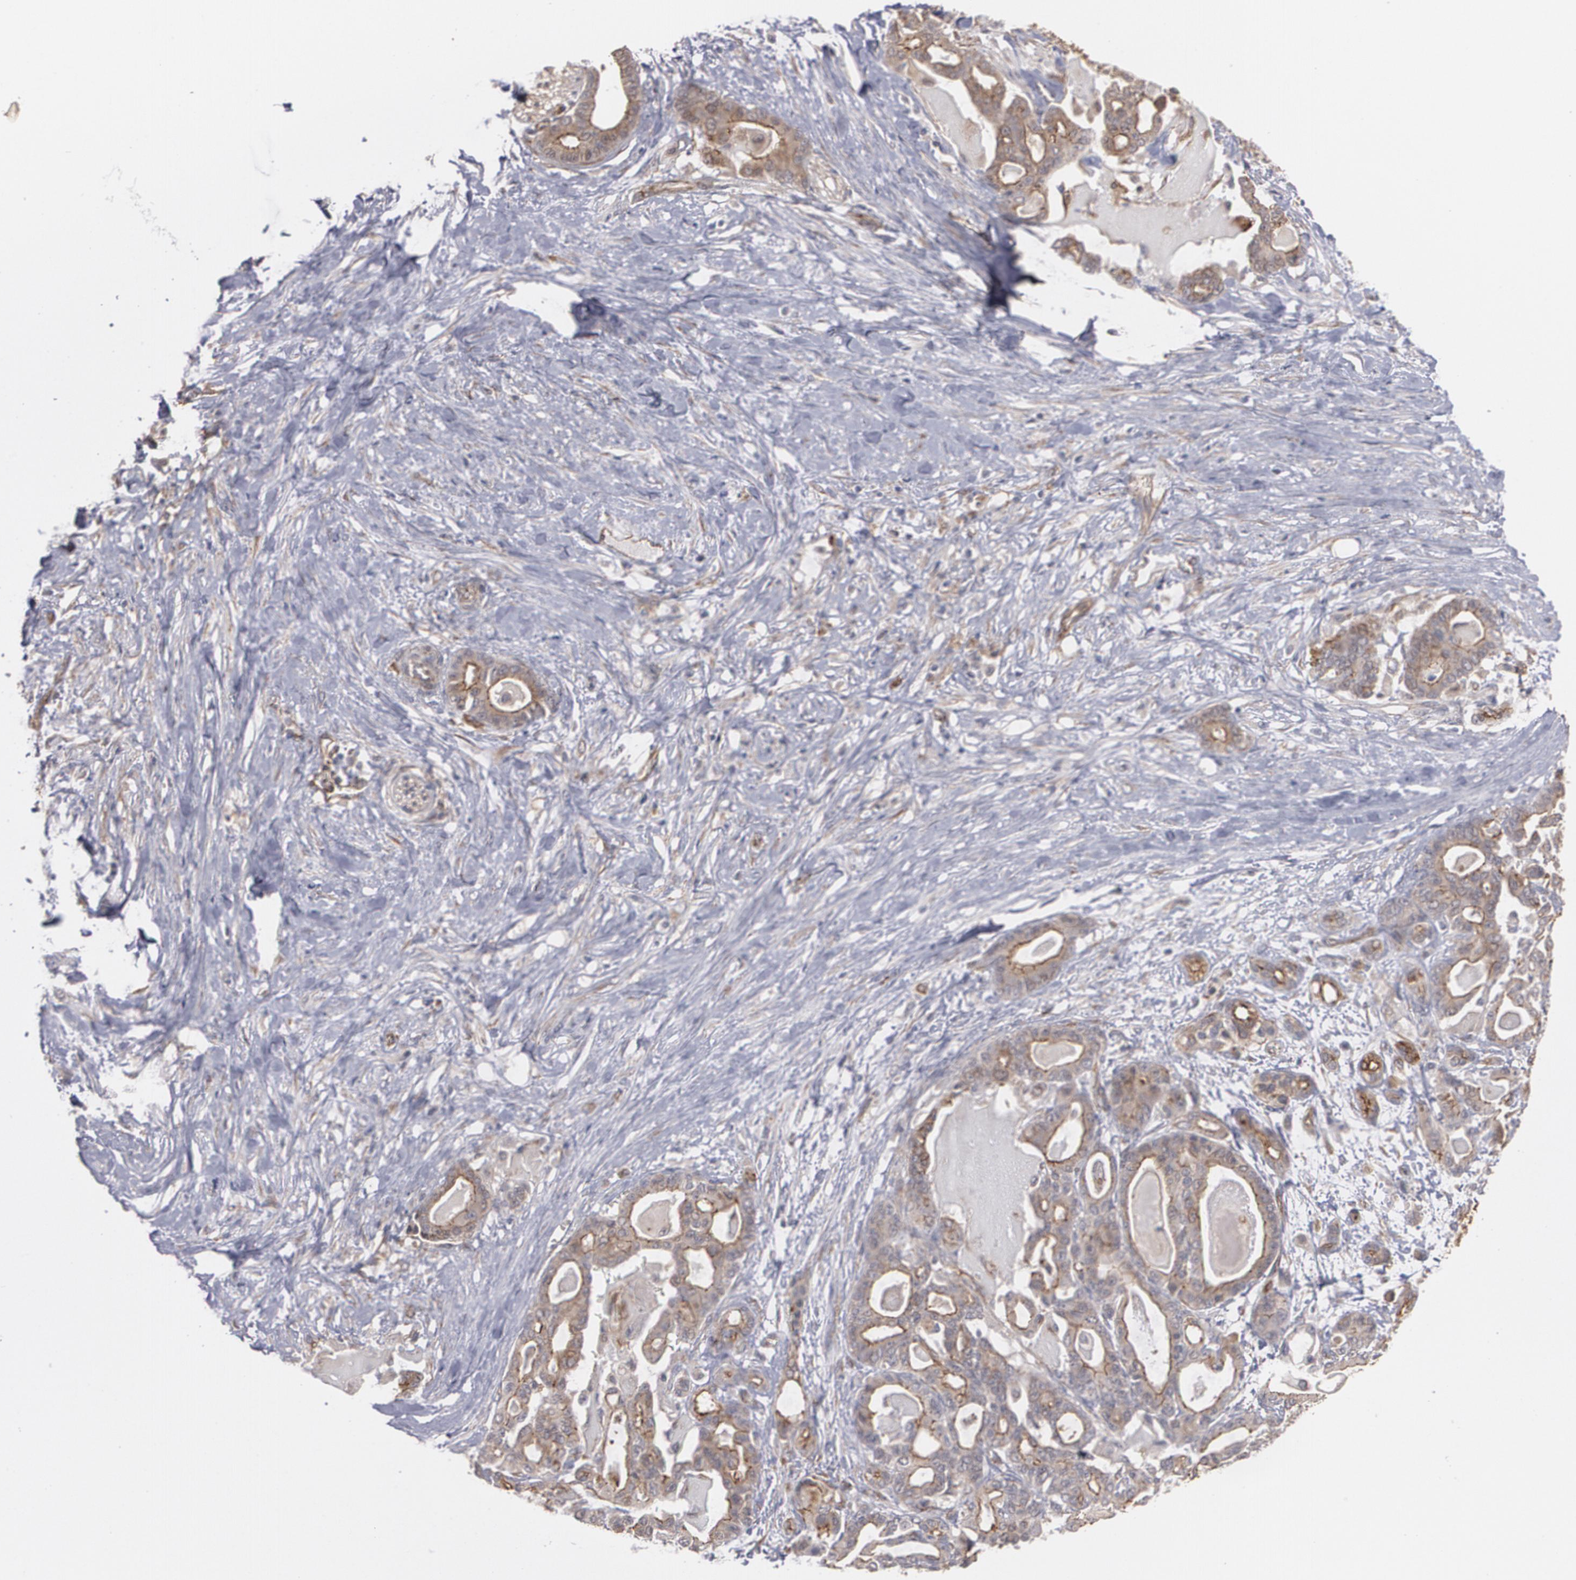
{"staining": {"intensity": "moderate", "quantity": ">75%", "location": "cytoplasmic/membranous"}, "tissue": "pancreatic cancer", "cell_type": "Tumor cells", "image_type": "cancer", "snomed": [{"axis": "morphology", "description": "Adenocarcinoma, NOS"}, {"axis": "topography", "description": "Pancreas"}], "caption": "Brown immunohistochemical staining in human adenocarcinoma (pancreatic) demonstrates moderate cytoplasmic/membranous staining in about >75% of tumor cells.", "gene": "TJP1", "patient": {"sex": "male", "age": 63}}